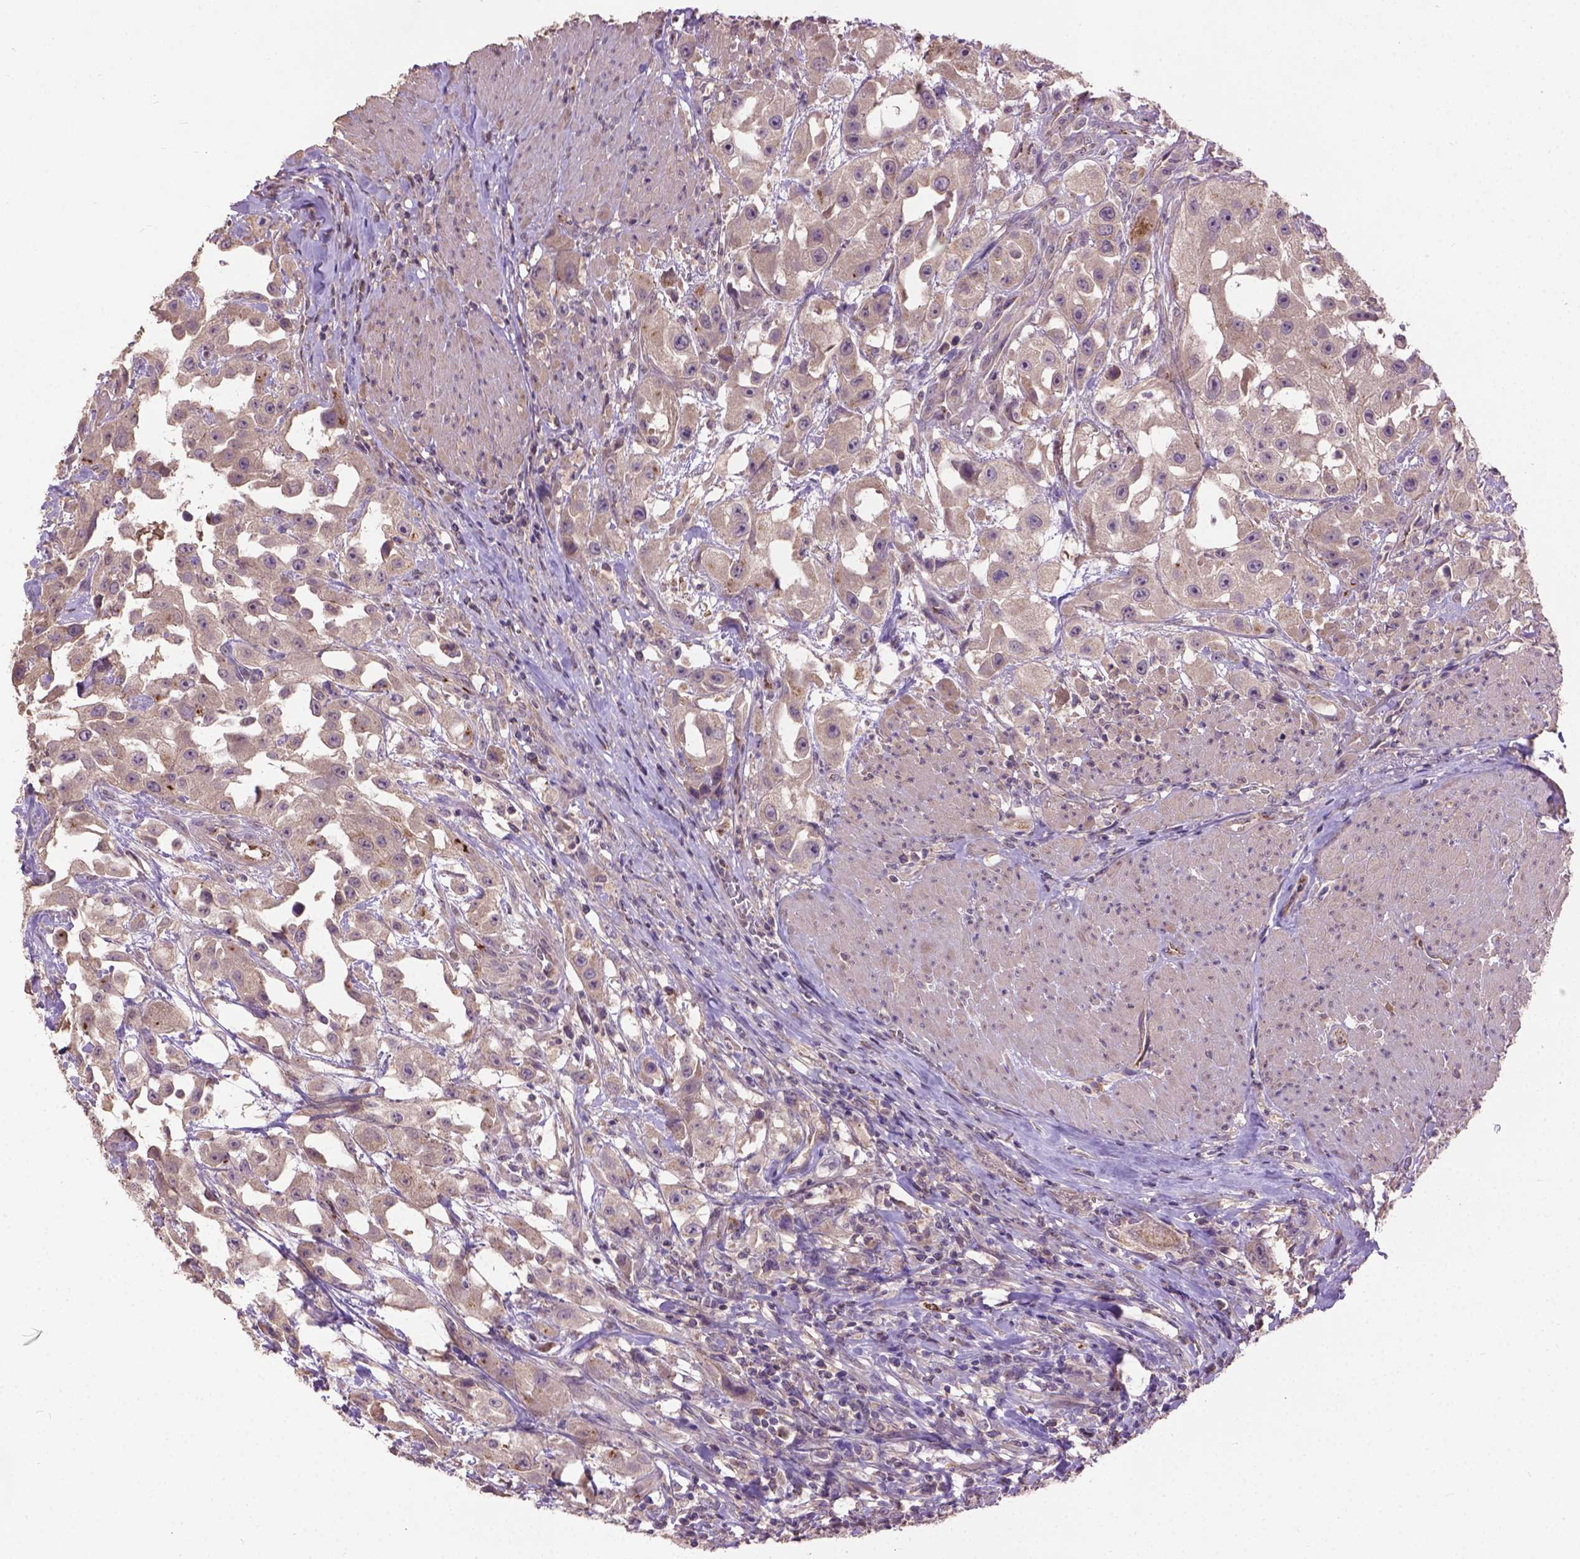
{"staining": {"intensity": "moderate", "quantity": "<25%", "location": "cytoplasmic/membranous"}, "tissue": "urothelial cancer", "cell_type": "Tumor cells", "image_type": "cancer", "snomed": [{"axis": "morphology", "description": "Urothelial carcinoma, High grade"}, {"axis": "topography", "description": "Urinary bladder"}], "caption": "A low amount of moderate cytoplasmic/membranous staining is identified in approximately <25% of tumor cells in high-grade urothelial carcinoma tissue.", "gene": "ZNF337", "patient": {"sex": "male", "age": 79}}